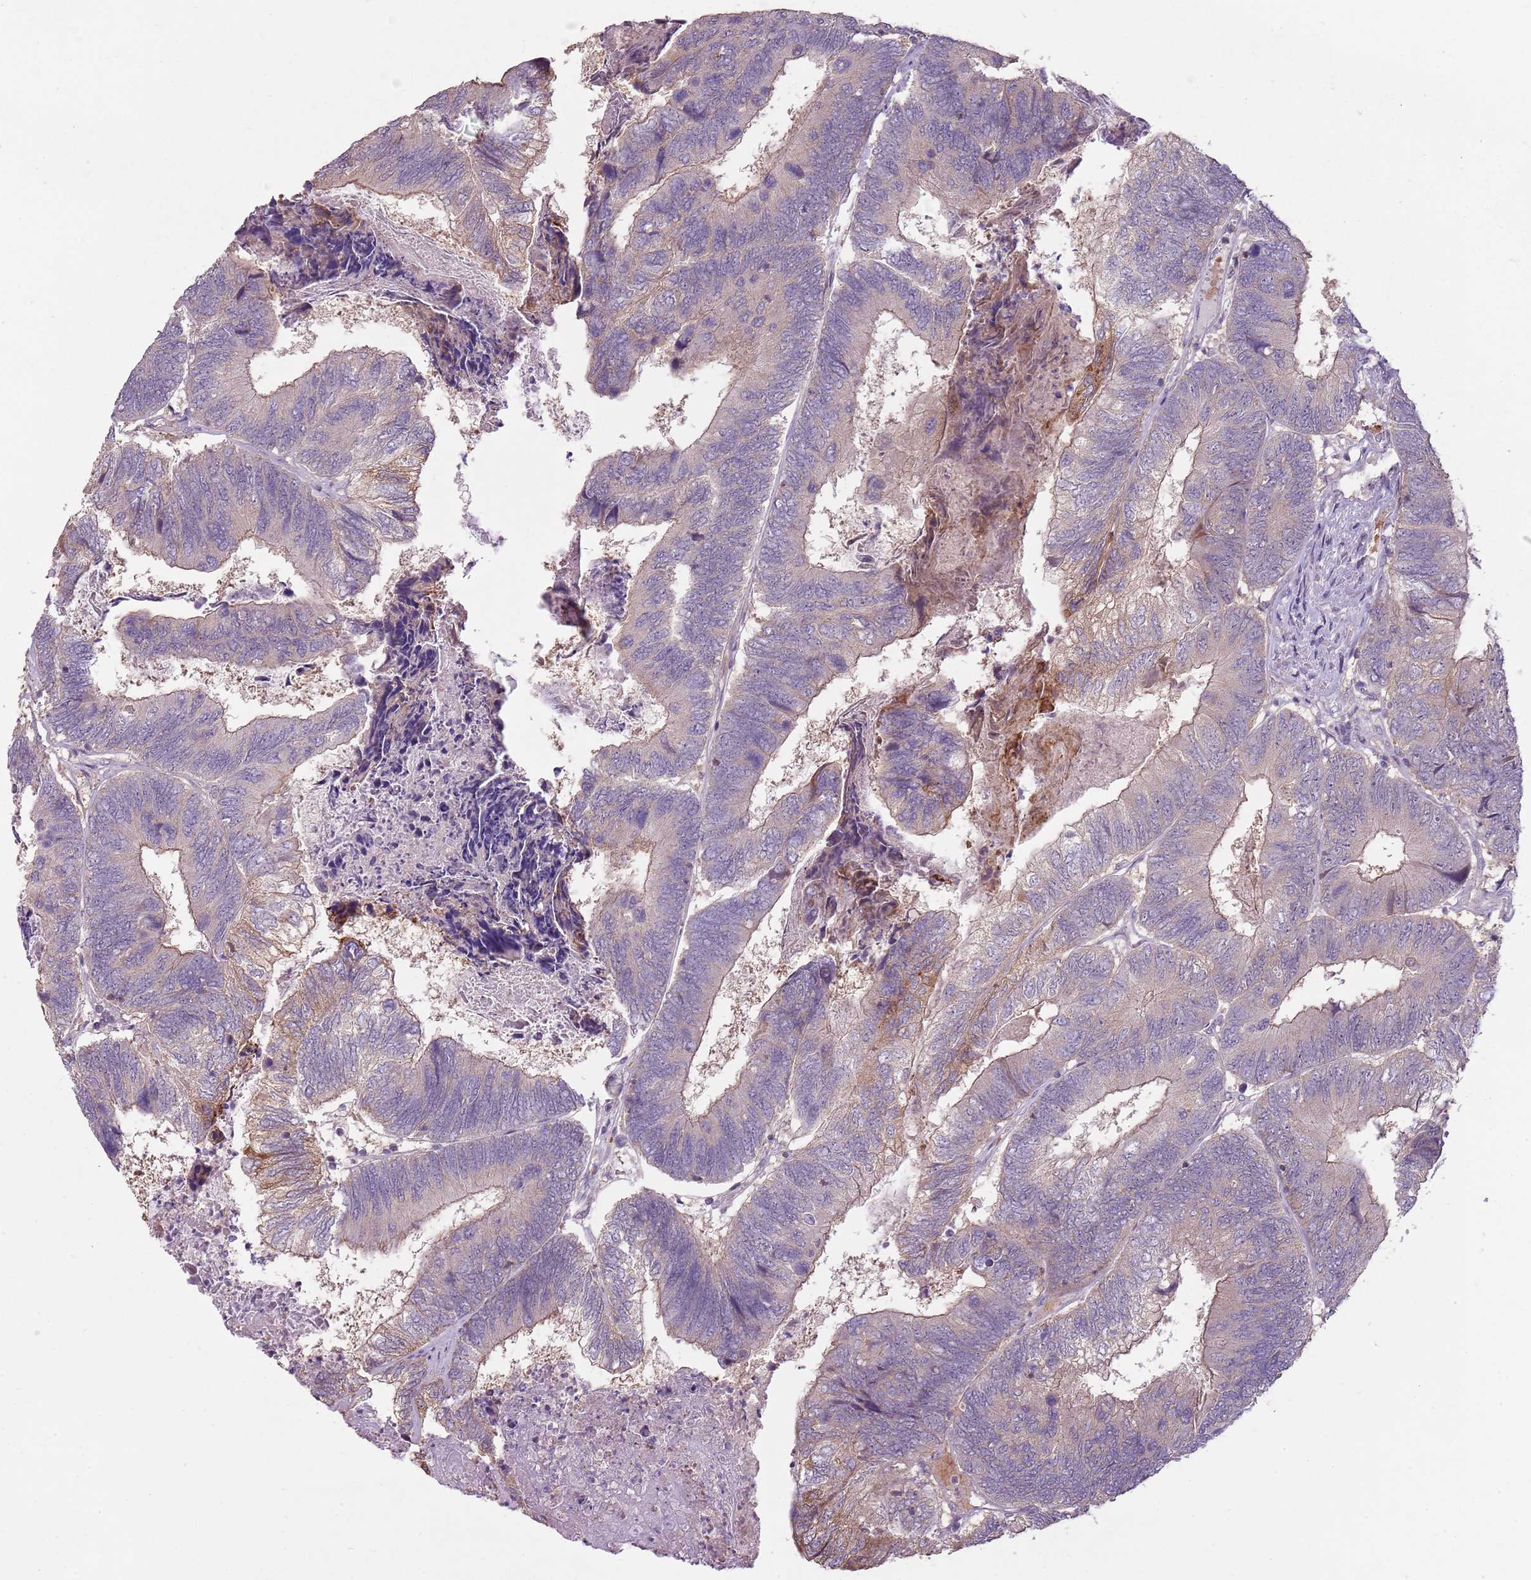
{"staining": {"intensity": "weak", "quantity": "<25%", "location": "cytoplasmic/membranous"}, "tissue": "colorectal cancer", "cell_type": "Tumor cells", "image_type": "cancer", "snomed": [{"axis": "morphology", "description": "Adenocarcinoma, NOS"}, {"axis": "topography", "description": "Colon"}], "caption": "Immunohistochemistry (IHC) photomicrograph of neoplastic tissue: human adenocarcinoma (colorectal) stained with DAB reveals no significant protein positivity in tumor cells. (Stains: DAB immunohistochemistry (IHC) with hematoxylin counter stain, Microscopy: brightfield microscopy at high magnification).", "gene": "TEKT4", "patient": {"sex": "female", "age": 67}}